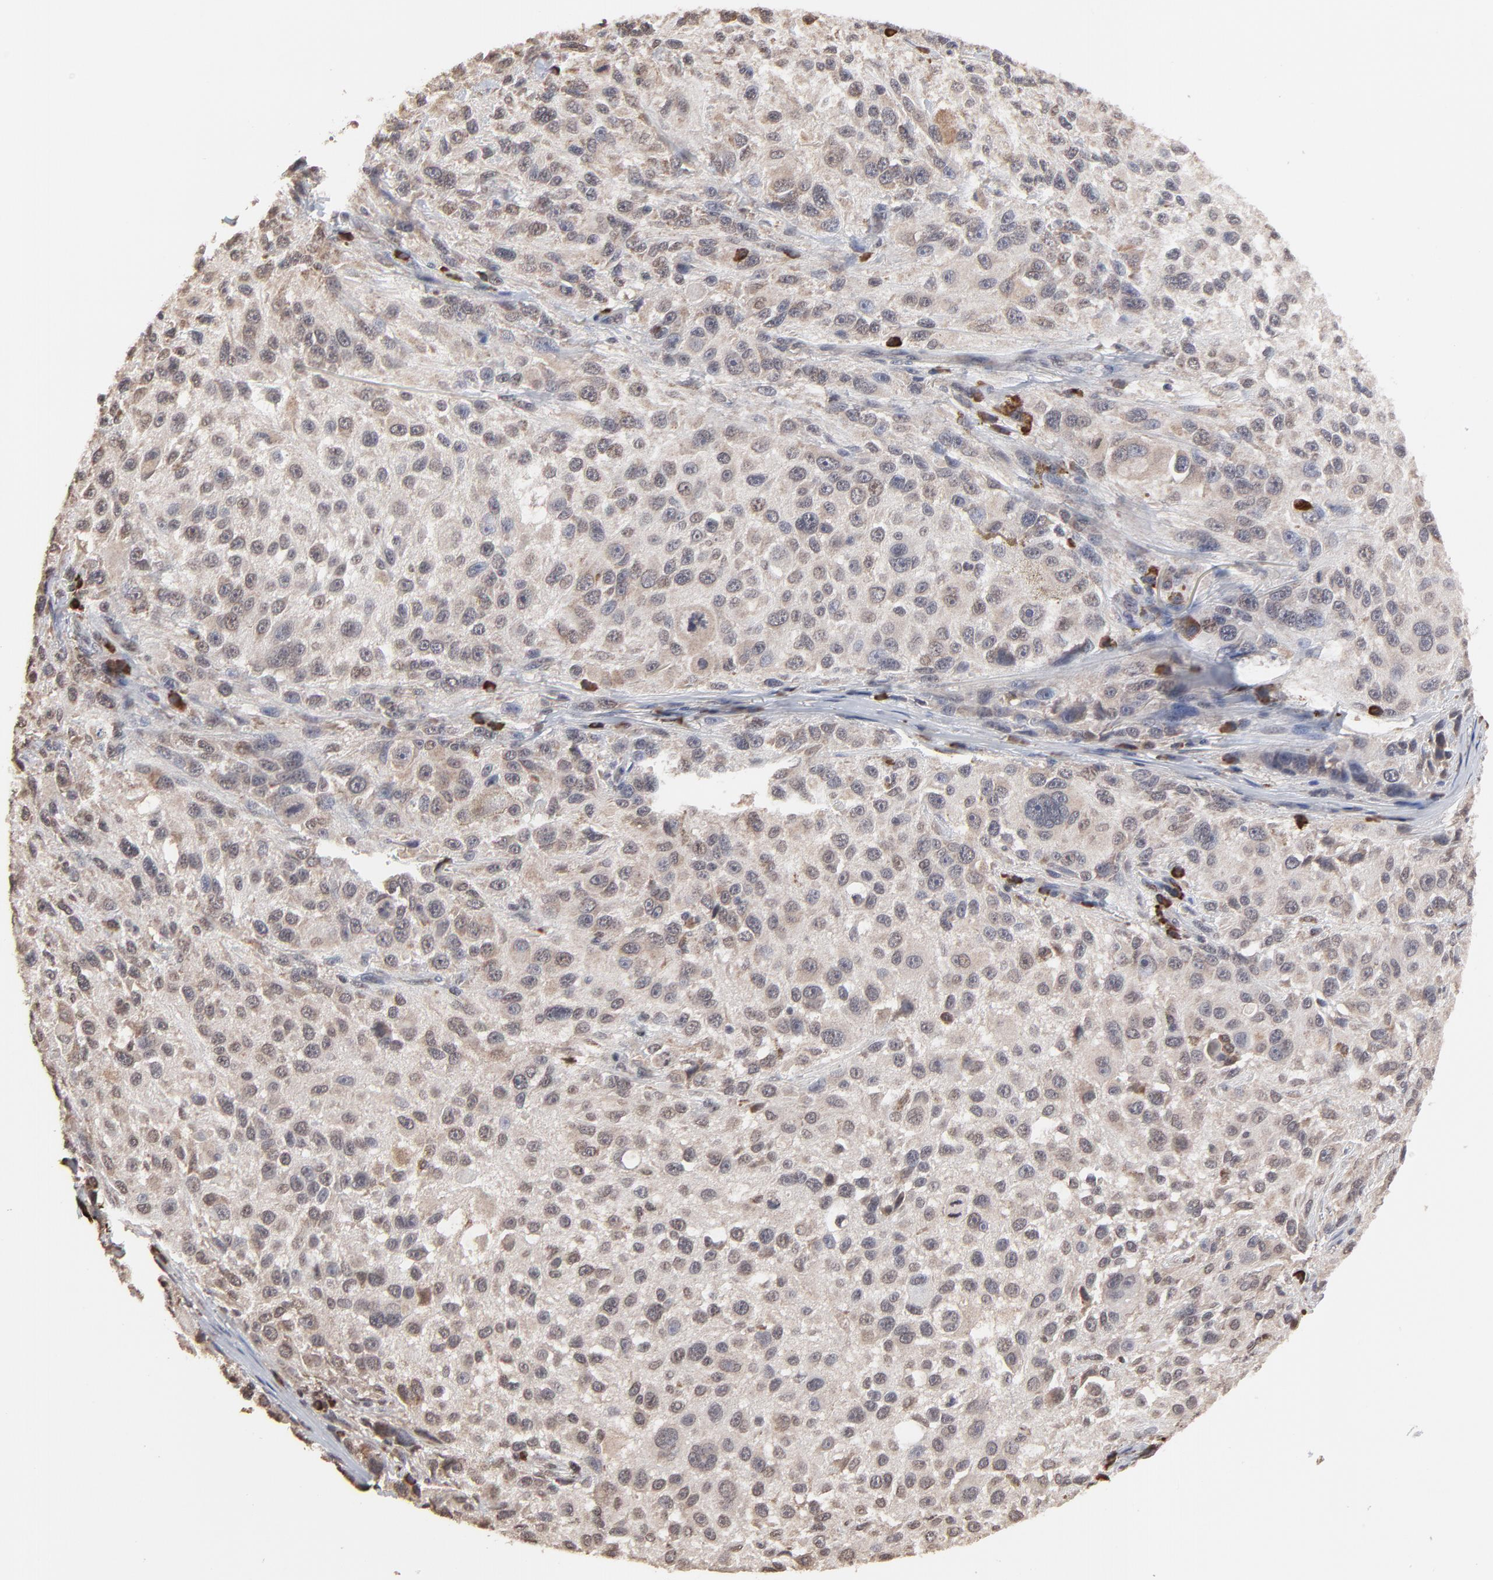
{"staining": {"intensity": "weak", "quantity": "<25%", "location": "cytoplasmic/membranous"}, "tissue": "melanoma", "cell_type": "Tumor cells", "image_type": "cancer", "snomed": [{"axis": "morphology", "description": "Necrosis, NOS"}, {"axis": "morphology", "description": "Malignant melanoma, NOS"}, {"axis": "topography", "description": "Skin"}], "caption": "Protein analysis of melanoma shows no significant staining in tumor cells. (Stains: DAB immunohistochemistry (IHC) with hematoxylin counter stain, Microscopy: brightfield microscopy at high magnification).", "gene": "CHM", "patient": {"sex": "female", "age": 87}}